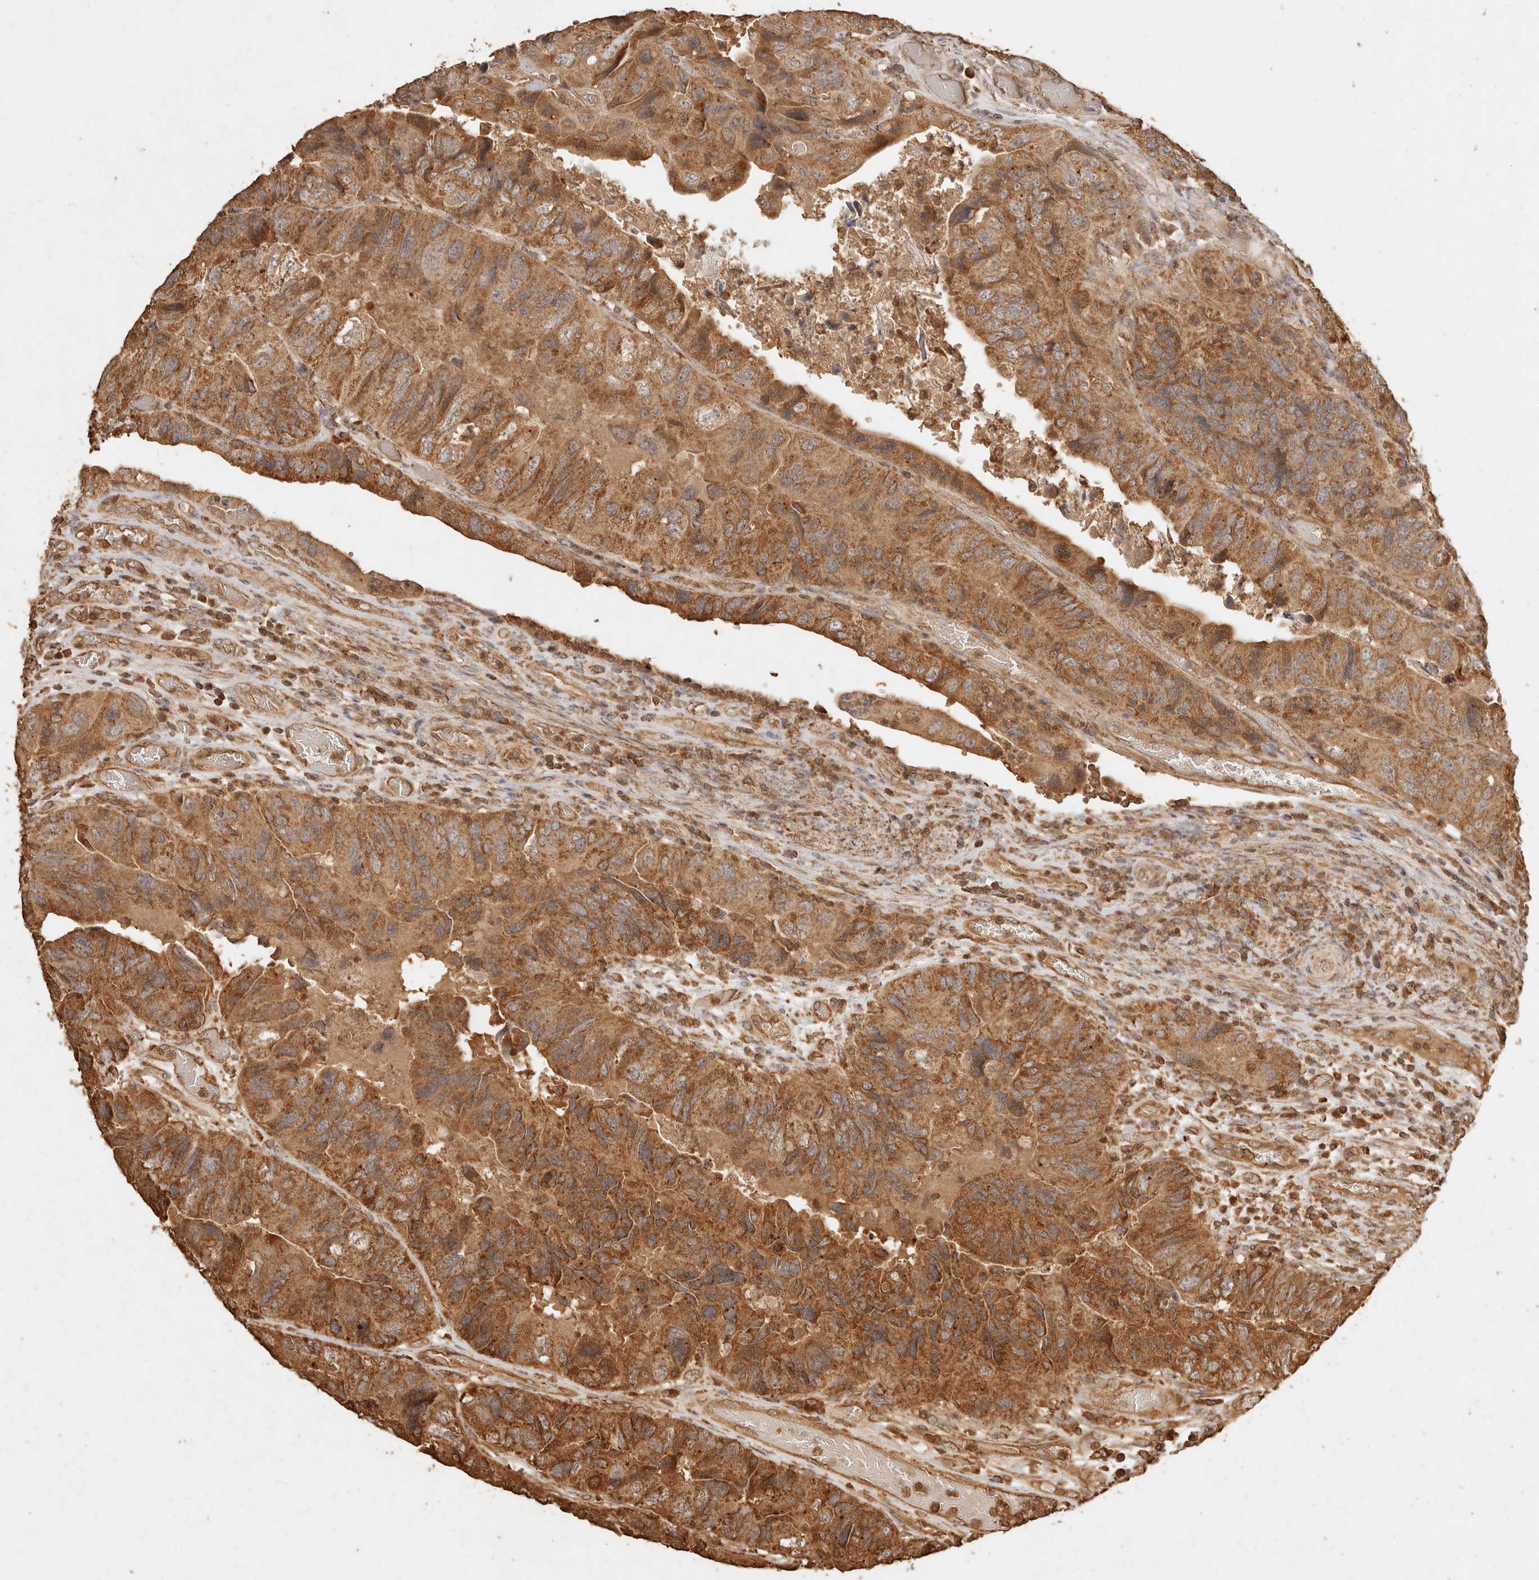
{"staining": {"intensity": "moderate", "quantity": ">75%", "location": "cytoplasmic/membranous"}, "tissue": "colorectal cancer", "cell_type": "Tumor cells", "image_type": "cancer", "snomed": [{"axis": "morphology", "description": "Adenocarcinoma, NOS"}, {"axis": "topography", "description": "Rectum"}], "caption": "An immunohistochemistry (IHC) micrograph of tumor tissue is shown. Protein staining in brown shows moderate cytoplasmic/membranous positivity in adenocarcinoma (colorectal) within tumor cells.", "gene": "FAM180B", "patient": {"sex": "male", "age": 63}}